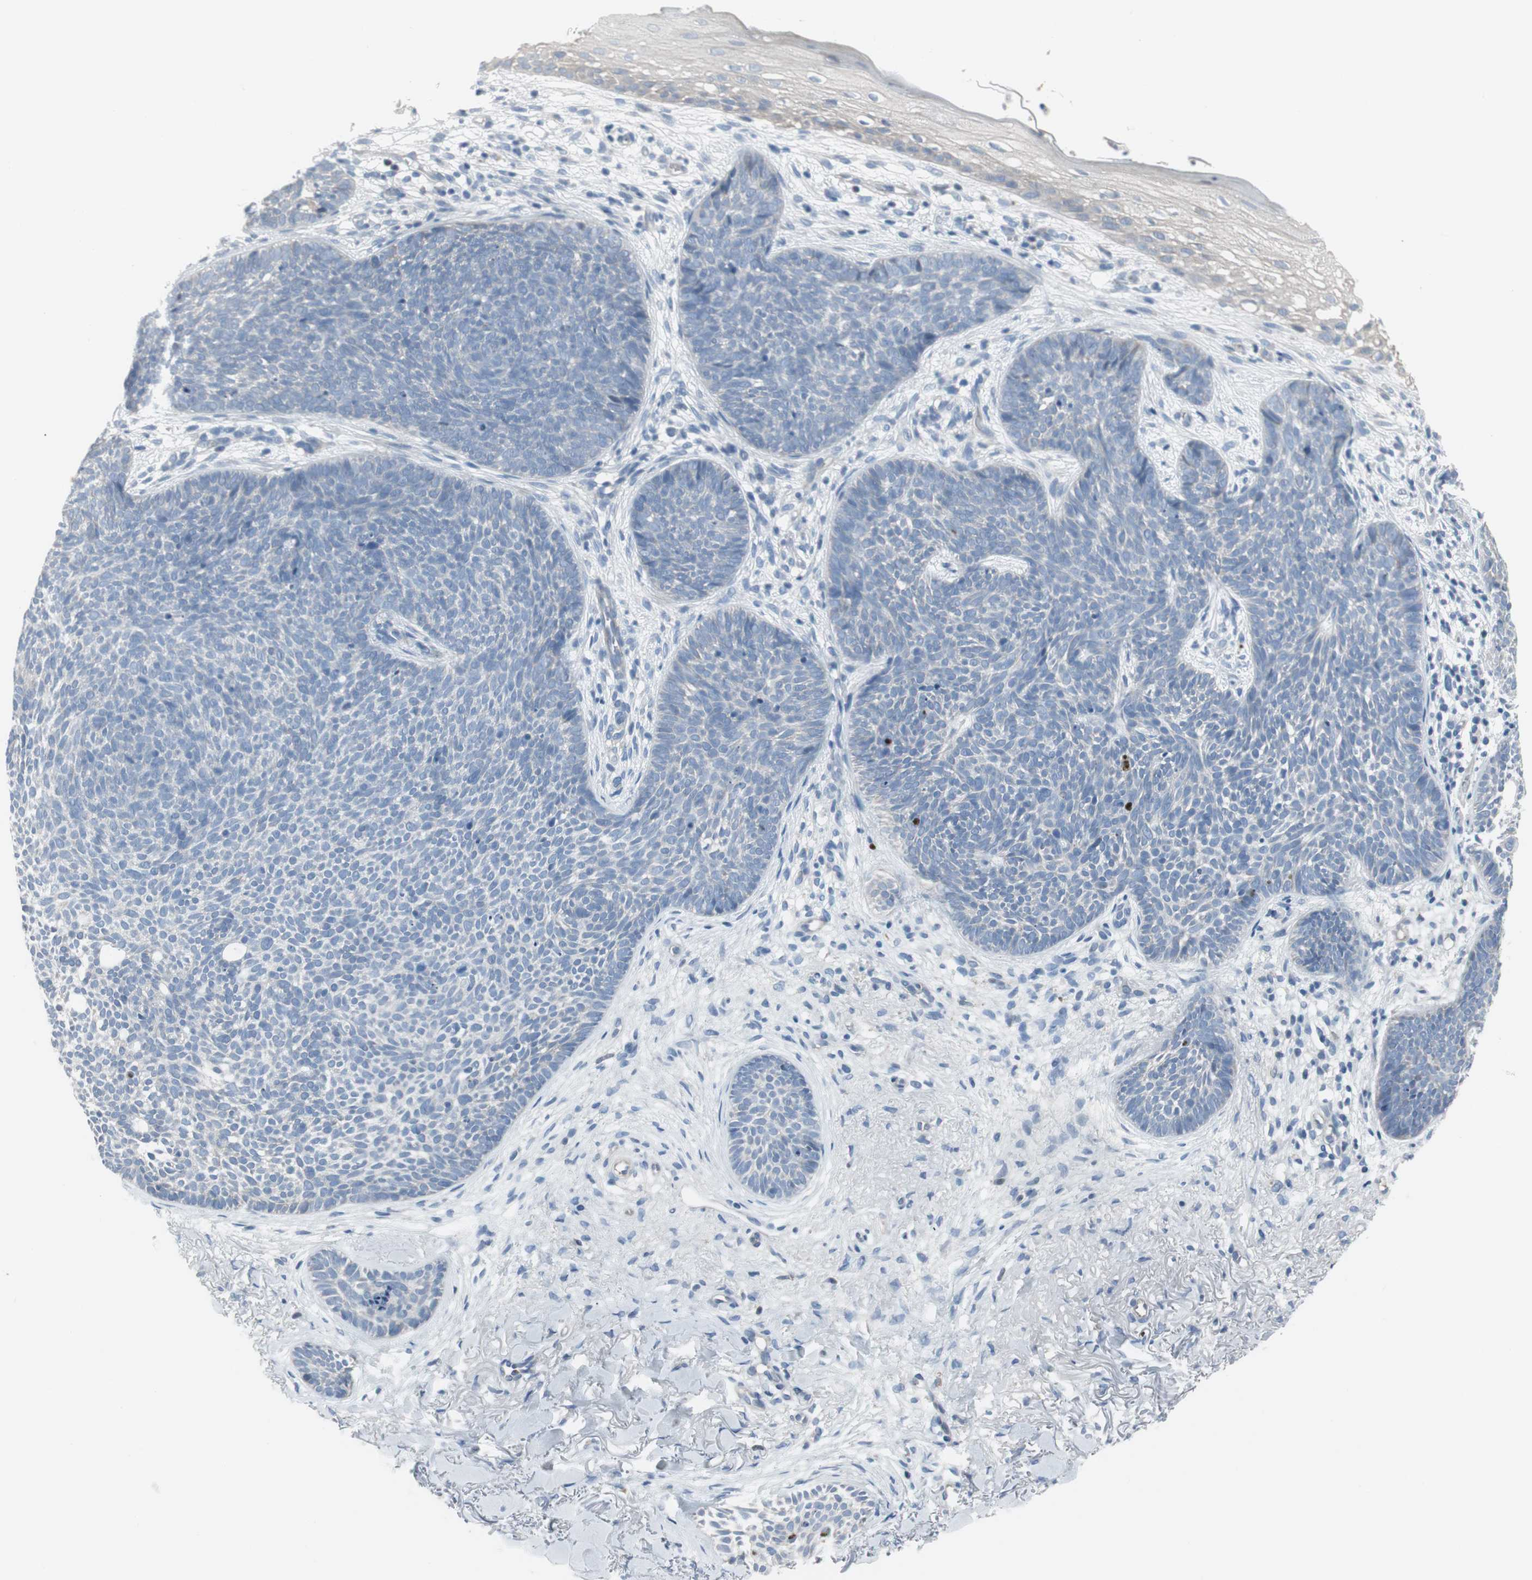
{"staining": {"intensity": "negative", "quantity": "none", "location": "none"}, "tissue": "skin cancer", "cell_type": "Tumor cells", "image_type": "cancer", "snomed": [{"axis": "morphology", "description": "Basal cell carcinoma"}, {"axis": "topography", "description": "Skin"}], "caption": "IHC micrograph of human skin cancer stained for a protein (brown), which exhibits no positivity in tumor cells.", "gene": "PIGR", "patient": {"sex": "female", "age": 70}}